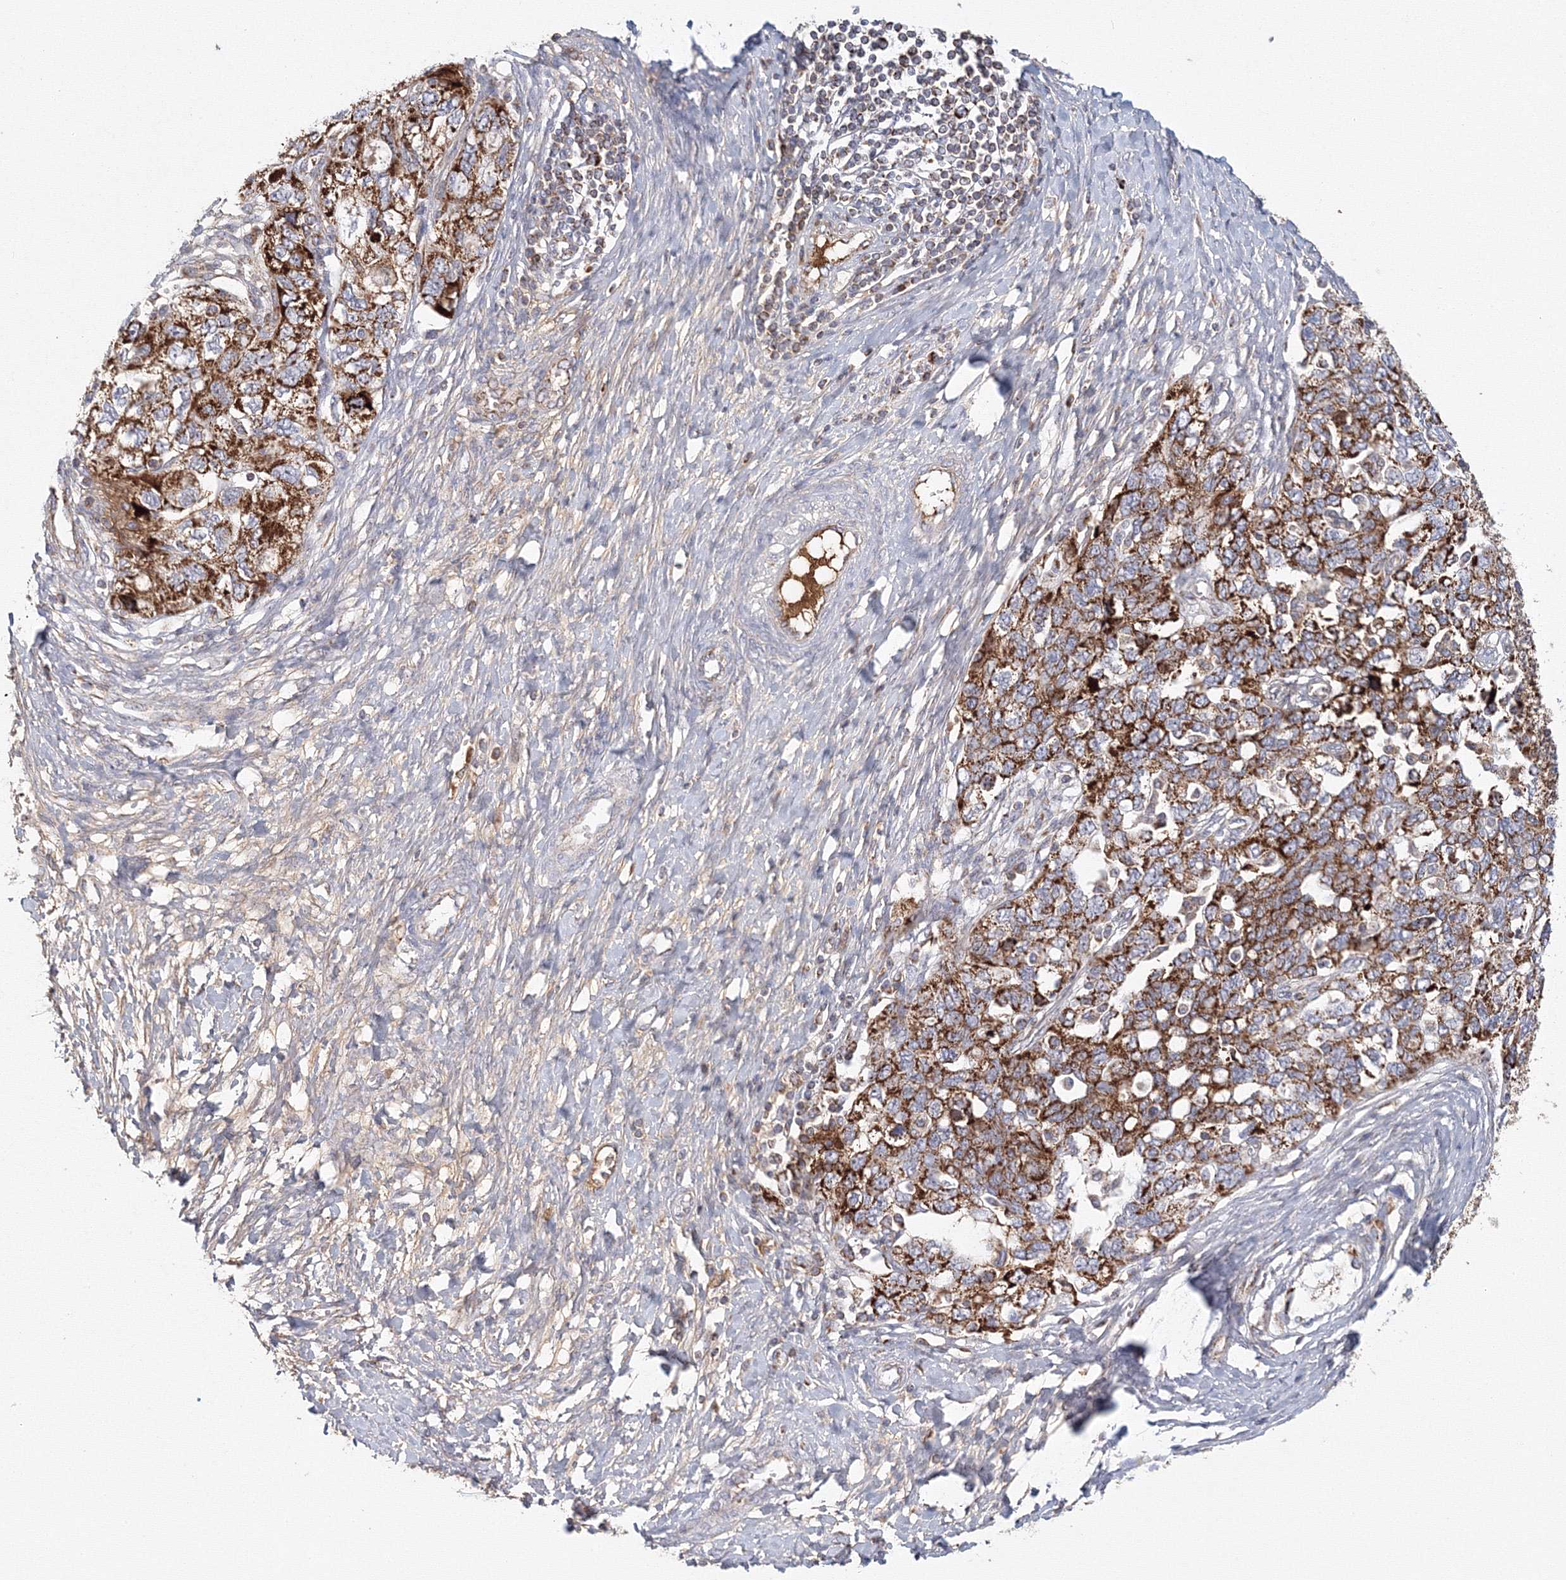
{"staining": {"intensity": "strong", "quantity": ">75%", "location": "cytoplasmic/membranous"}, "tissue": "ovarian cancer", "cell_type": "Tumor cells", "image_type": "cancer", "snomed": [{"axis": "morphology", "description": "Carcinoma, NOS"}, {"axis": "morphology", "description": "Cystadenocarcinoma, serous, NOS"}, {"axis": "topography", "description": "Ovary"}], "caption": "A photomicrograph of serous cystadenocarcinoma (ovarian) stained for a protein reveals strong cytoplasmic/membranous brown staining in tumor cells. (Brightfield microscopy of DAB IHC at high magnification).", "gene": "GRPEL1", "patient": {"sex": "female", "age": 69}}